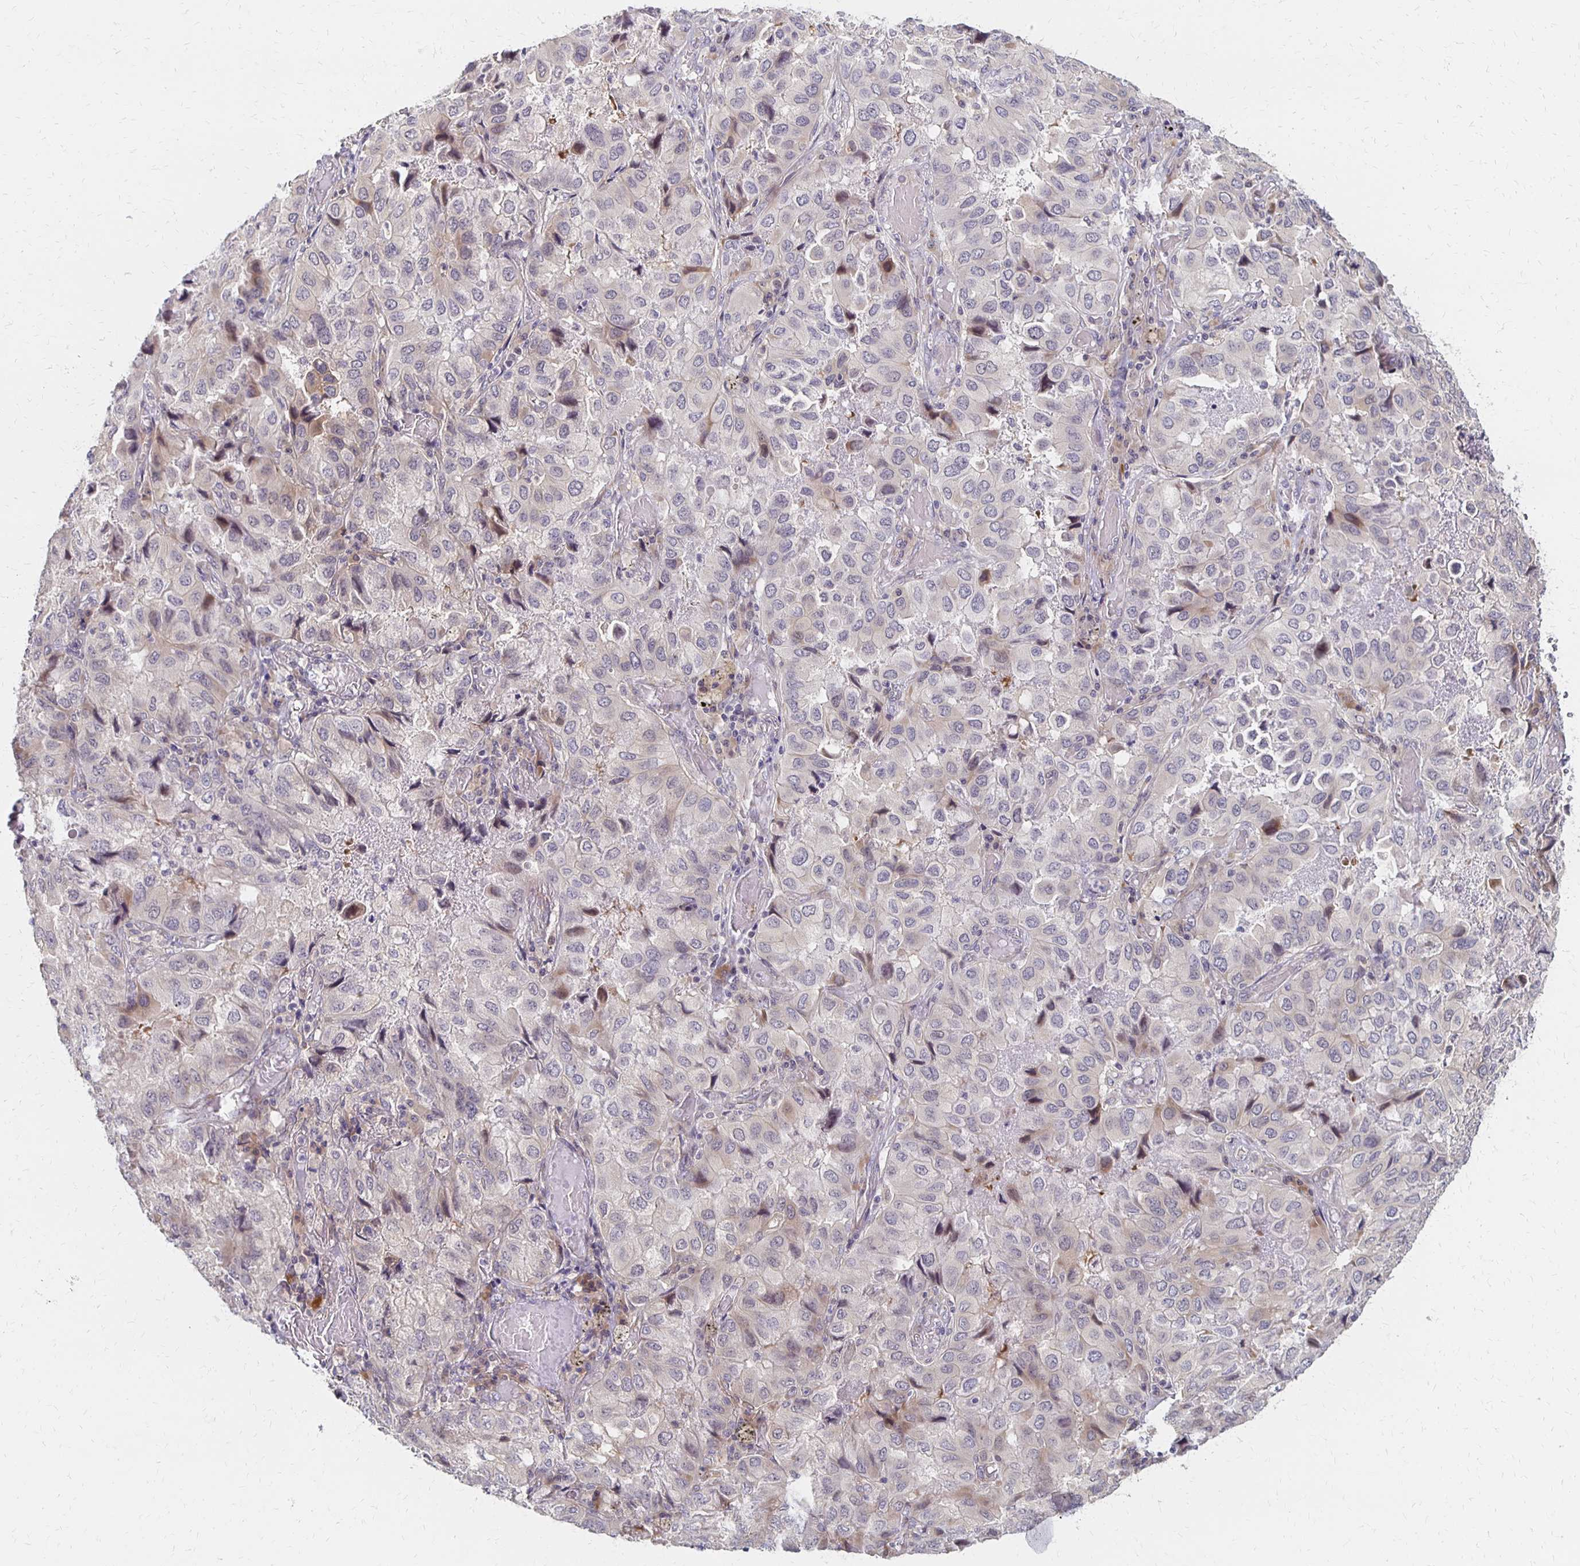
{"staining": {"intensity": "weak", "quantity": "<25%", "location": "nuclear"}, "tissue": "lung cancer", "cell_type": "Tumor cells", "image_type": "cancer", "snomed": [{"axis": "morphology", "description": "Aneuploidy"}, {"axis": "morphology", "description": "Adenocarcinoma, NOS"}, {"axis": "morphology", "description": "Adenocarcinoma, metastatic, NOS"}, {"axis": "topography", "description": "Lymph node"}, {"axis": "topography", "description": "Lung"}], "caption": "A high-resolution photomicrograph shows immunohistochemistry staining of lung adenocarcinoma, which displays no significant expression in tumor cells.", "gene": "PRKCB", "patient": {"sex": "female", "age": 48}}